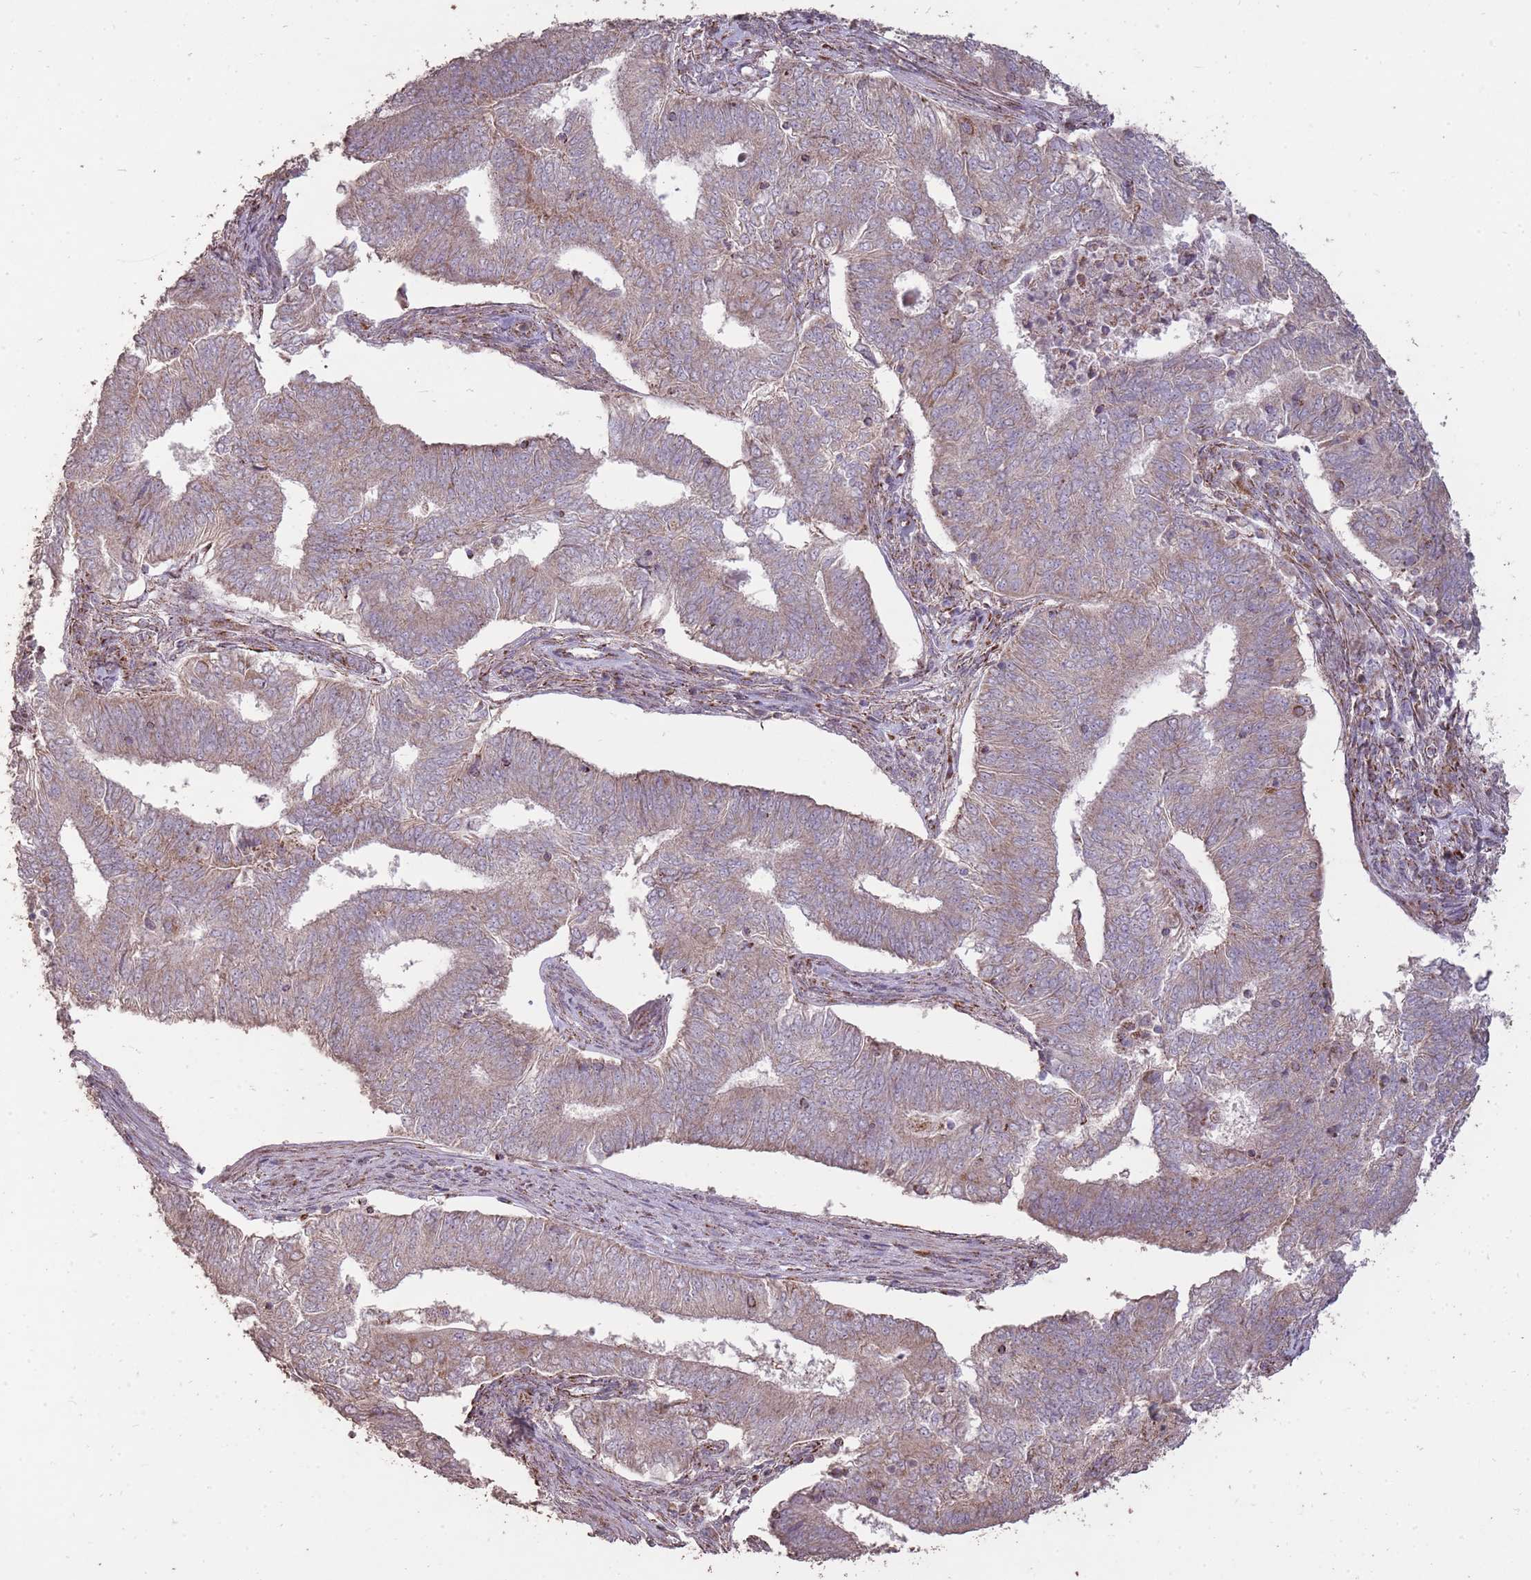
{"staining": {"intensity": "weak", "quantity": ">75%", "location": "cytoplasmic/membranous"}, "tissue": "endometrial cancer", "cell_type": "Tumor cells", "image_type": "cancer", "snomed": [{"axis": "morphology", "description": "Adenocarcinoma, NOS"}, {"axis": "topography", "description": "Endometrium"}], "caption": "Immunohistochemical staining of human endometrial adenocarcinoma reveals low levels of weak cytoplasmic/membranous staining in about >75% of tumor cells.", "gene": "CNOT8", "patient": {"sex": "female", "age": 62}}